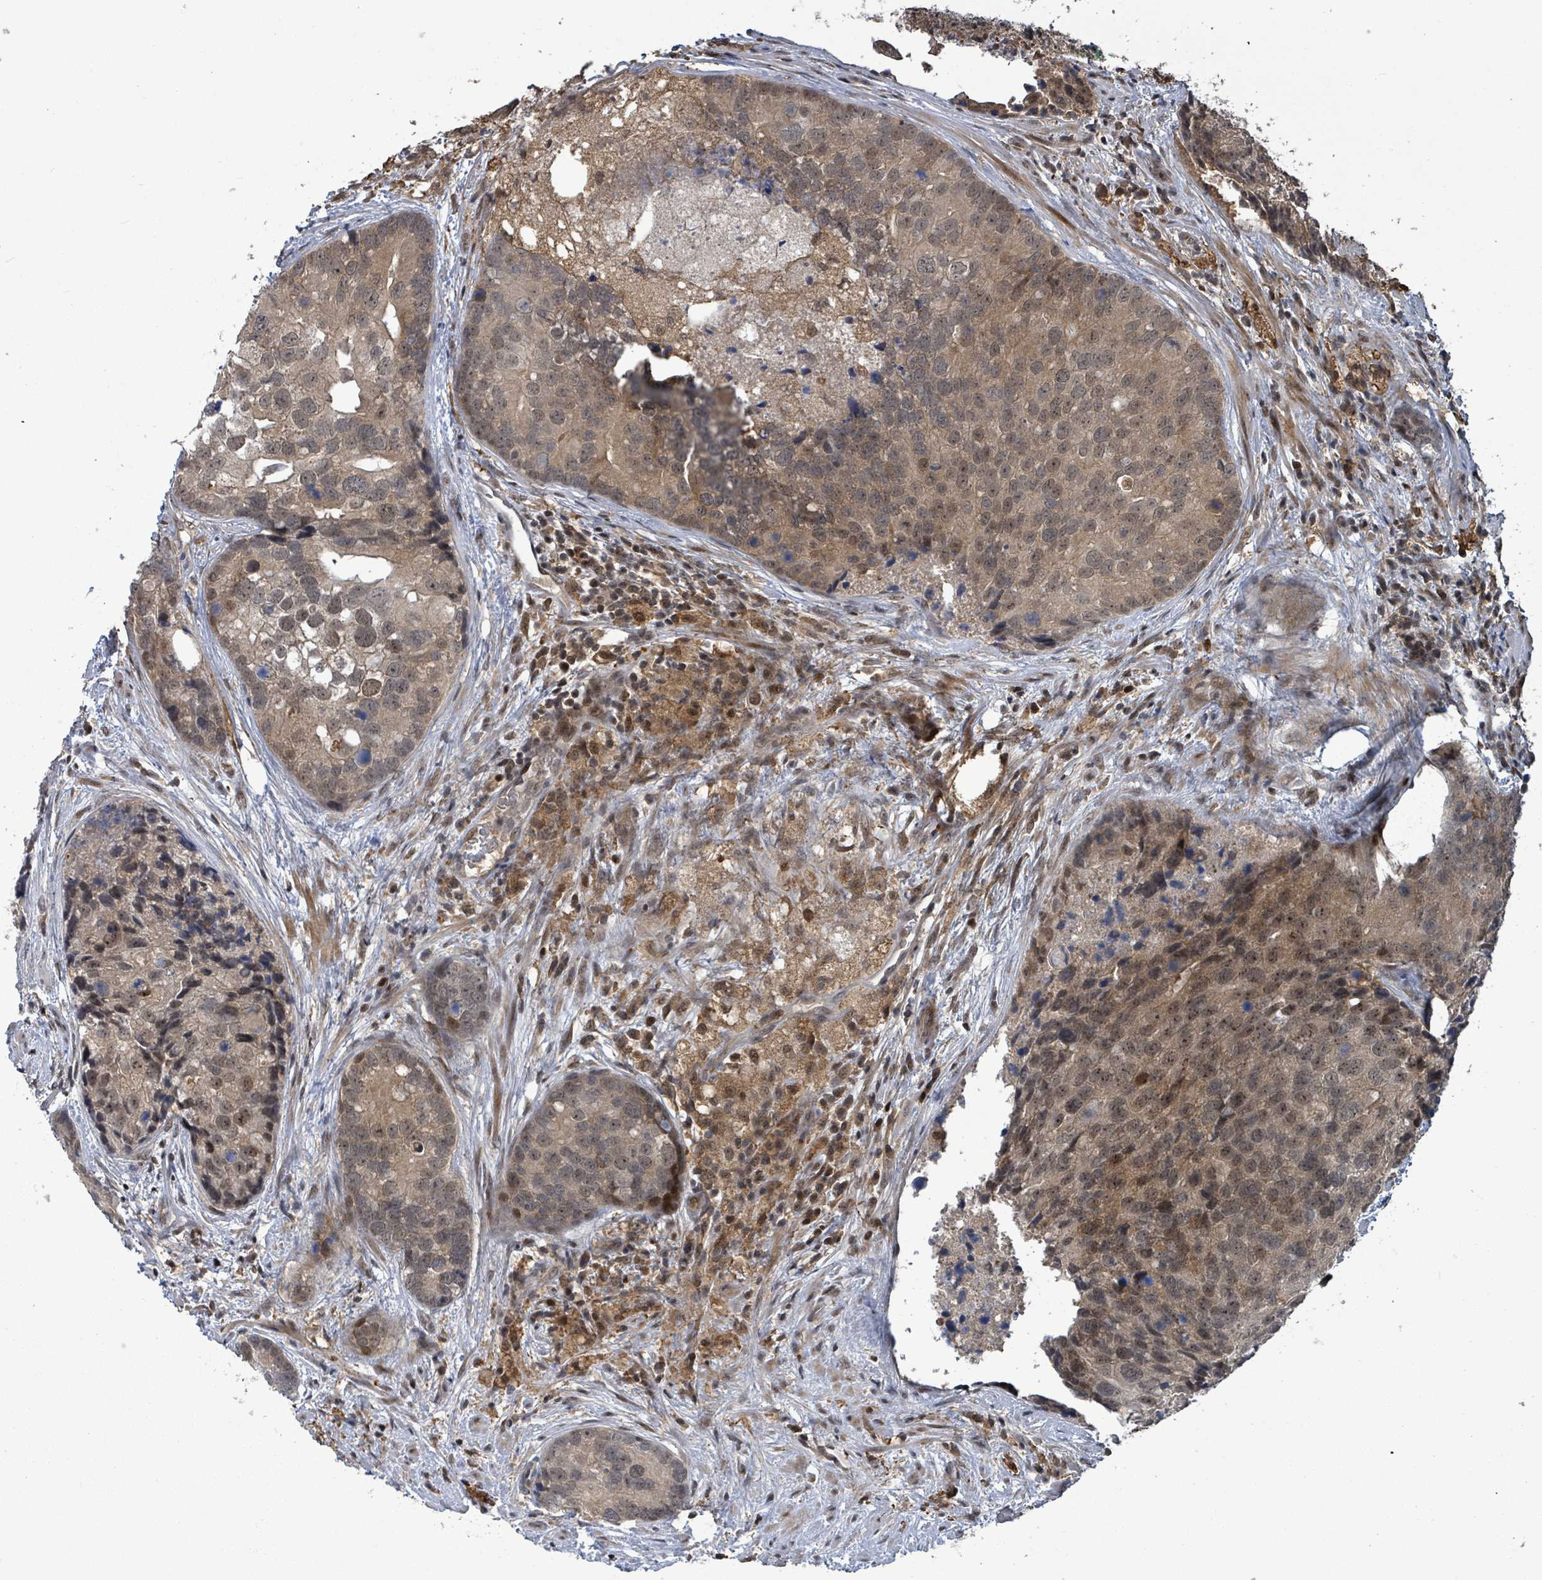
{"staining": {"intensity": "moderate", "quantity": ">75%", "location": "cytoplasmic/membranous,nuclear"}, "tissue": "prostate cancer", "cell_type": "Tumor cells", "image_type": "cancer", "snomed": [{"axis": "morphology", "description": "Adenocarcinoma, High grade"}, {"axis": "topography", "description": "Prostate"}], "caption": "The micrograph shows immunohistochemical staining of adenocarcinoma (high-grade) (prostate). There is moderate cytoplasmic/membranous and nuclear positivity is seen in about >75% of tumor cells.", "gene": "FBXO6", "patient": {"sex": "male", "age": 62}}